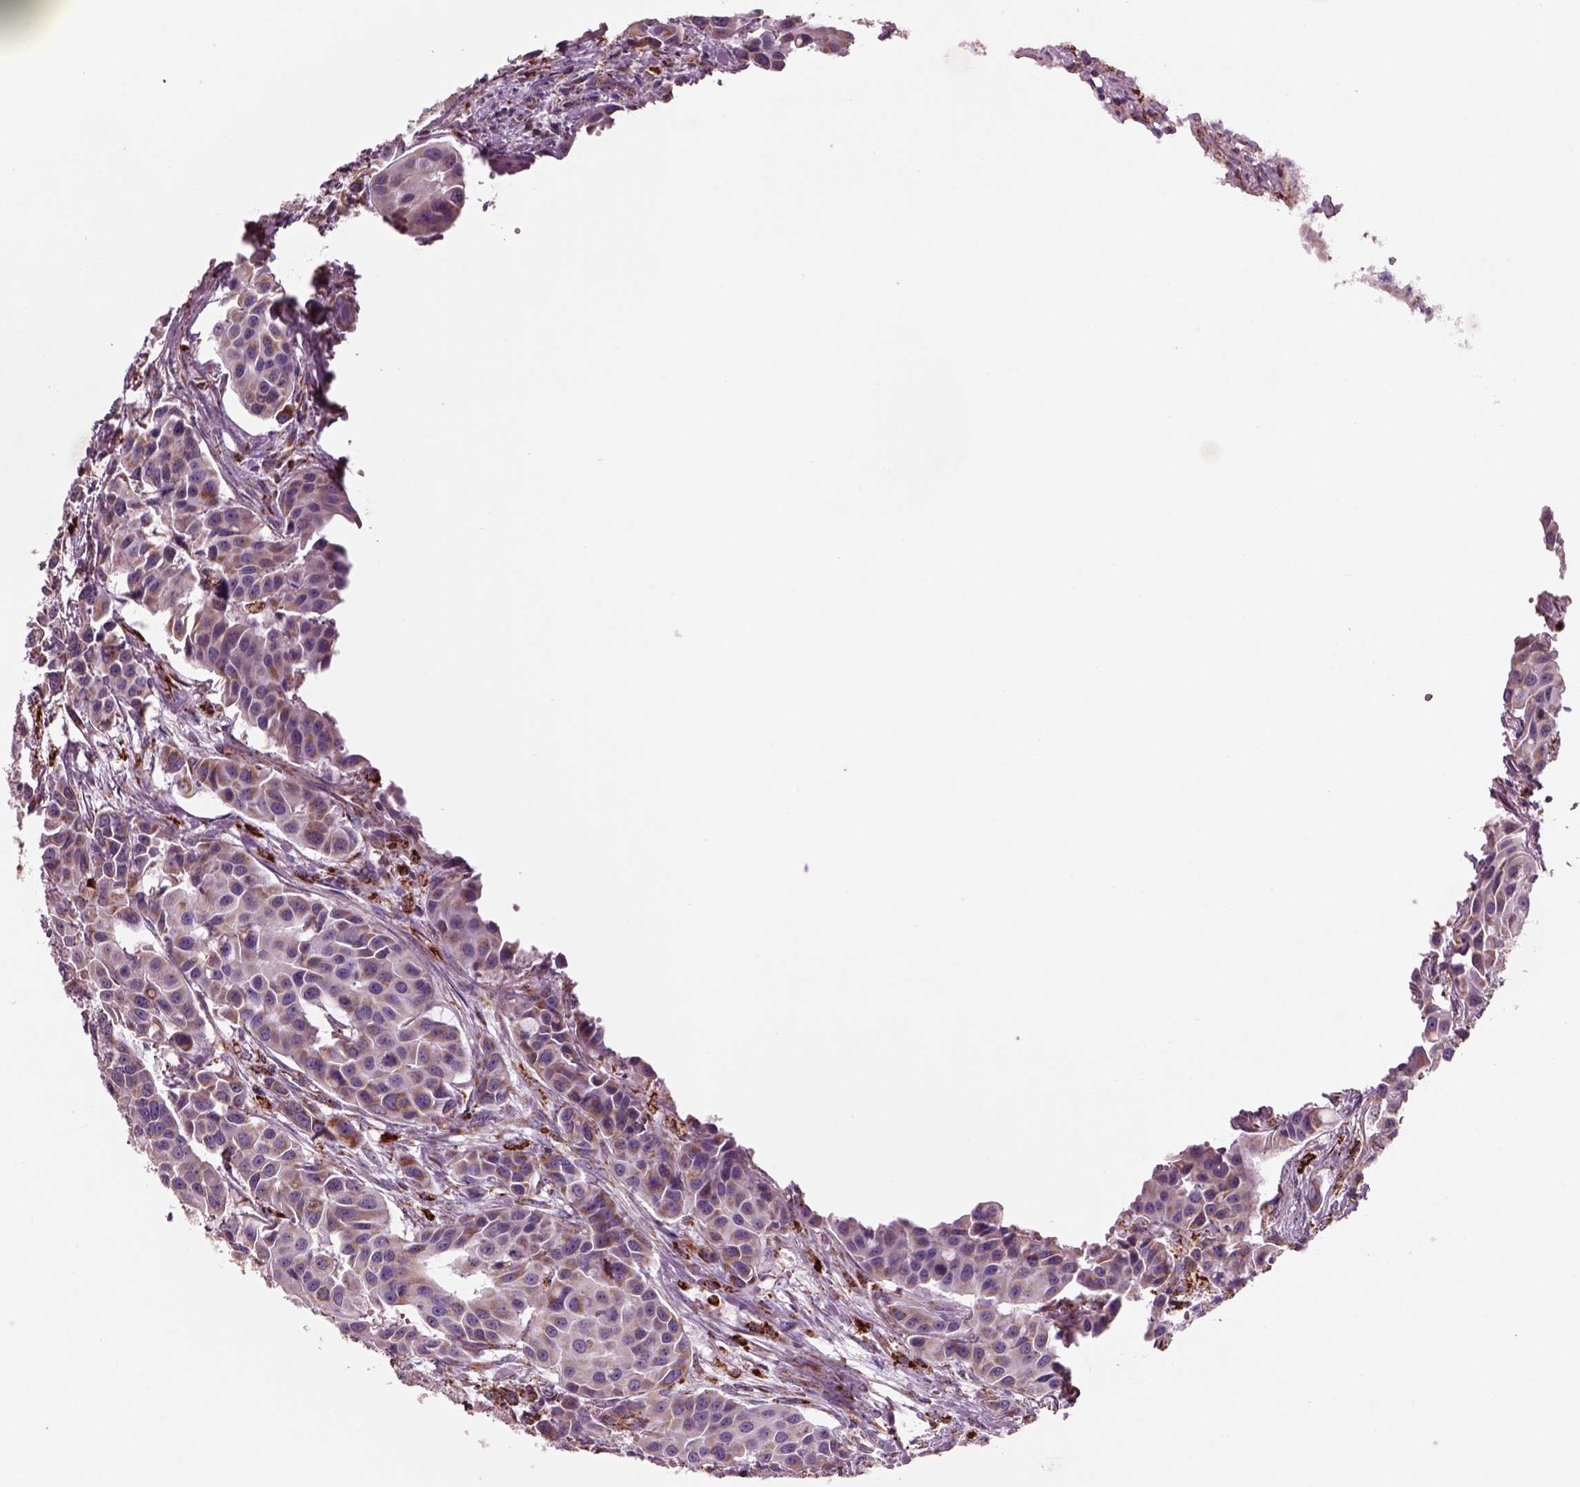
{"staining": {"intensity": "moderate", "quantity": ">75%", "location": "cytoplasmic/membranous"}, "tissue": "head and neck cancer", "cell_type": "Tumor cells", "image_type": "cancer", "snomed": [{"axis": "morphology", "description": "Adenocarcinoma, NOS"}, {"axis": "topography", "description": "Head-Neck"}], "caption": "DAB (3,3'-diaminobenzidine) immunohistochemical staining of adenocarcinoma (head and neck) exhibits moderate cytoplasmic/membranous protein expression in about >75% of tumor cells.", "gene": "SLC25A24", "patient": {"sex": "male", "age": 76}}